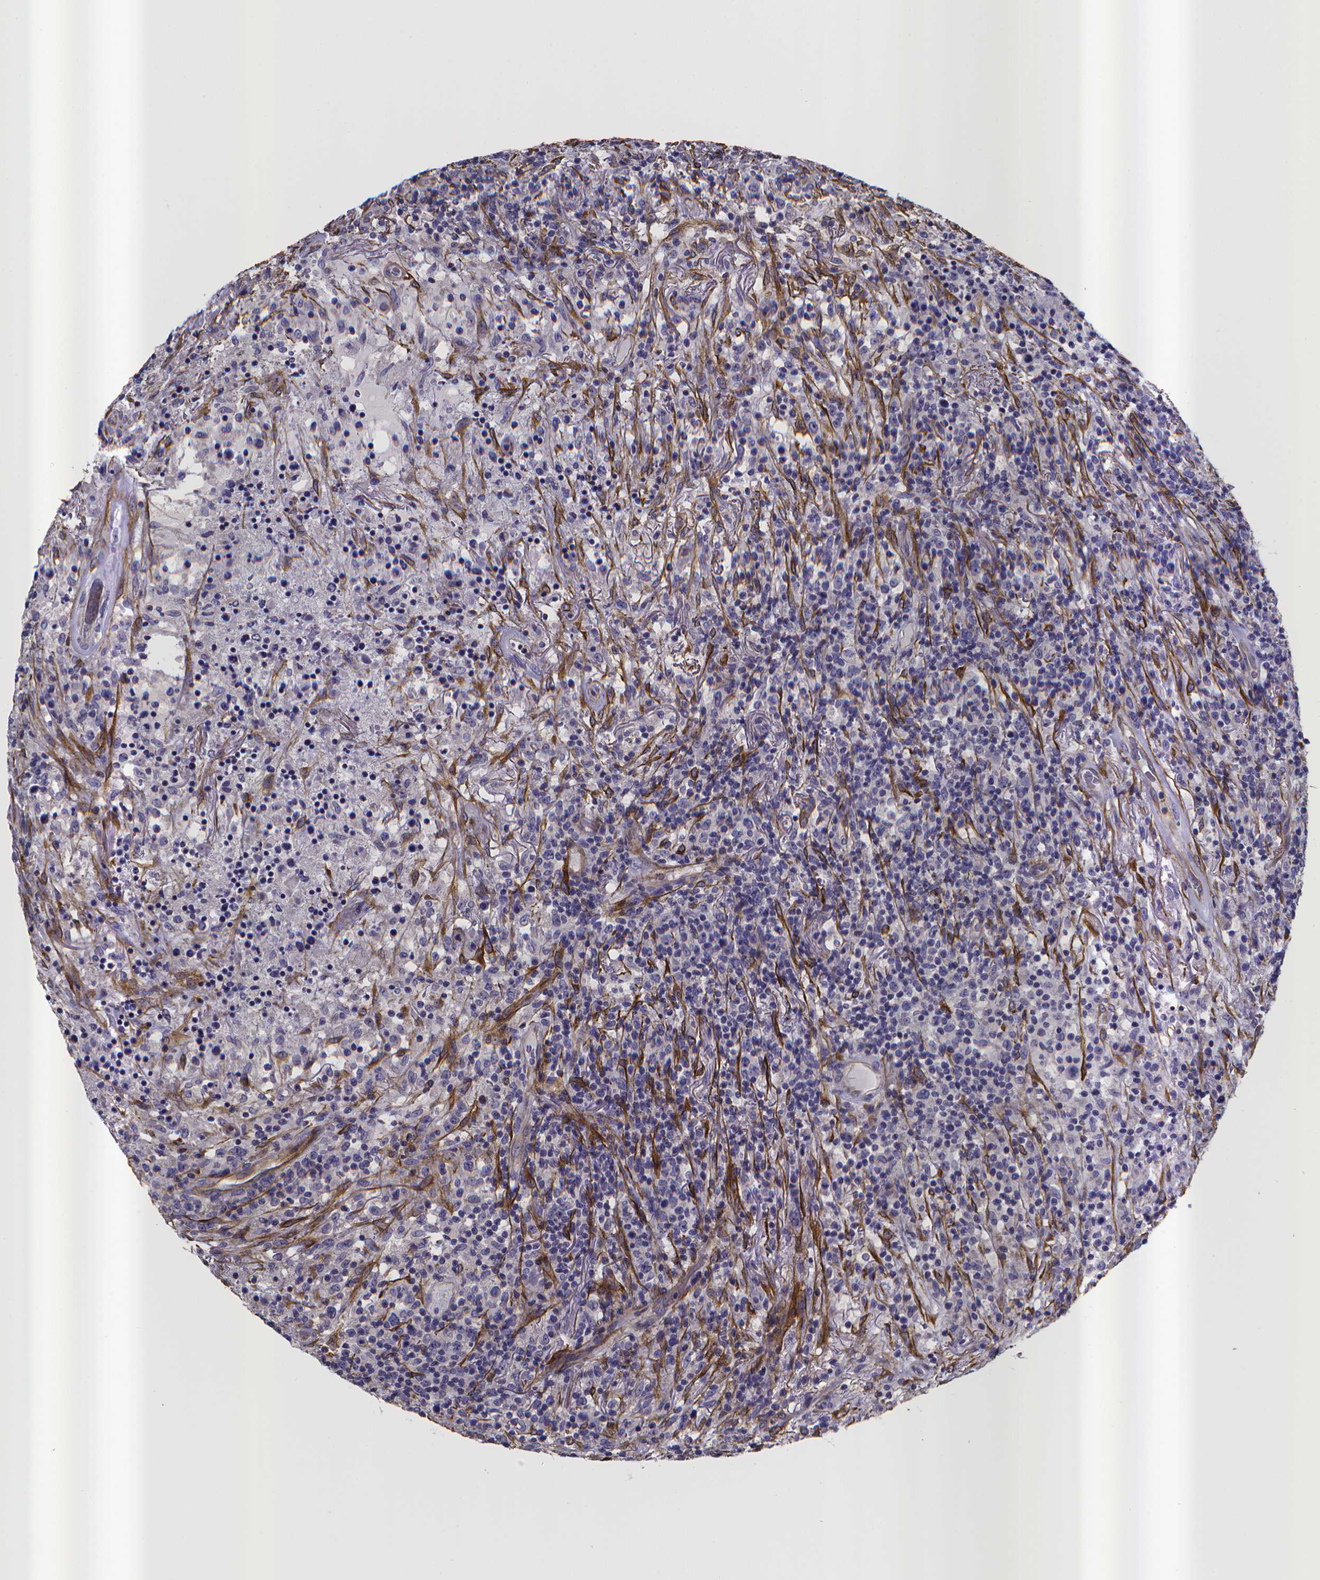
{"staining": {"intensity": "negative", "quantity": "none", "location": "none"}, "tissue": "lymphoma", "cell_type": "Tumor cells", "image_type": "cancer", "snomed": [{"axis": "morphology", "description": "Malignant lymphoma, non-Hodgkin's type, High grade"}, {"axis": "topography", "description": "Lung"}], "caption": "Photomicrograph shows no significant protein positivity in tumor cells of high-grade malignant lymphoma, non-Hodgkin's type.", "gene": "RERG", "patient": {"sex": "male", "age": 79}}